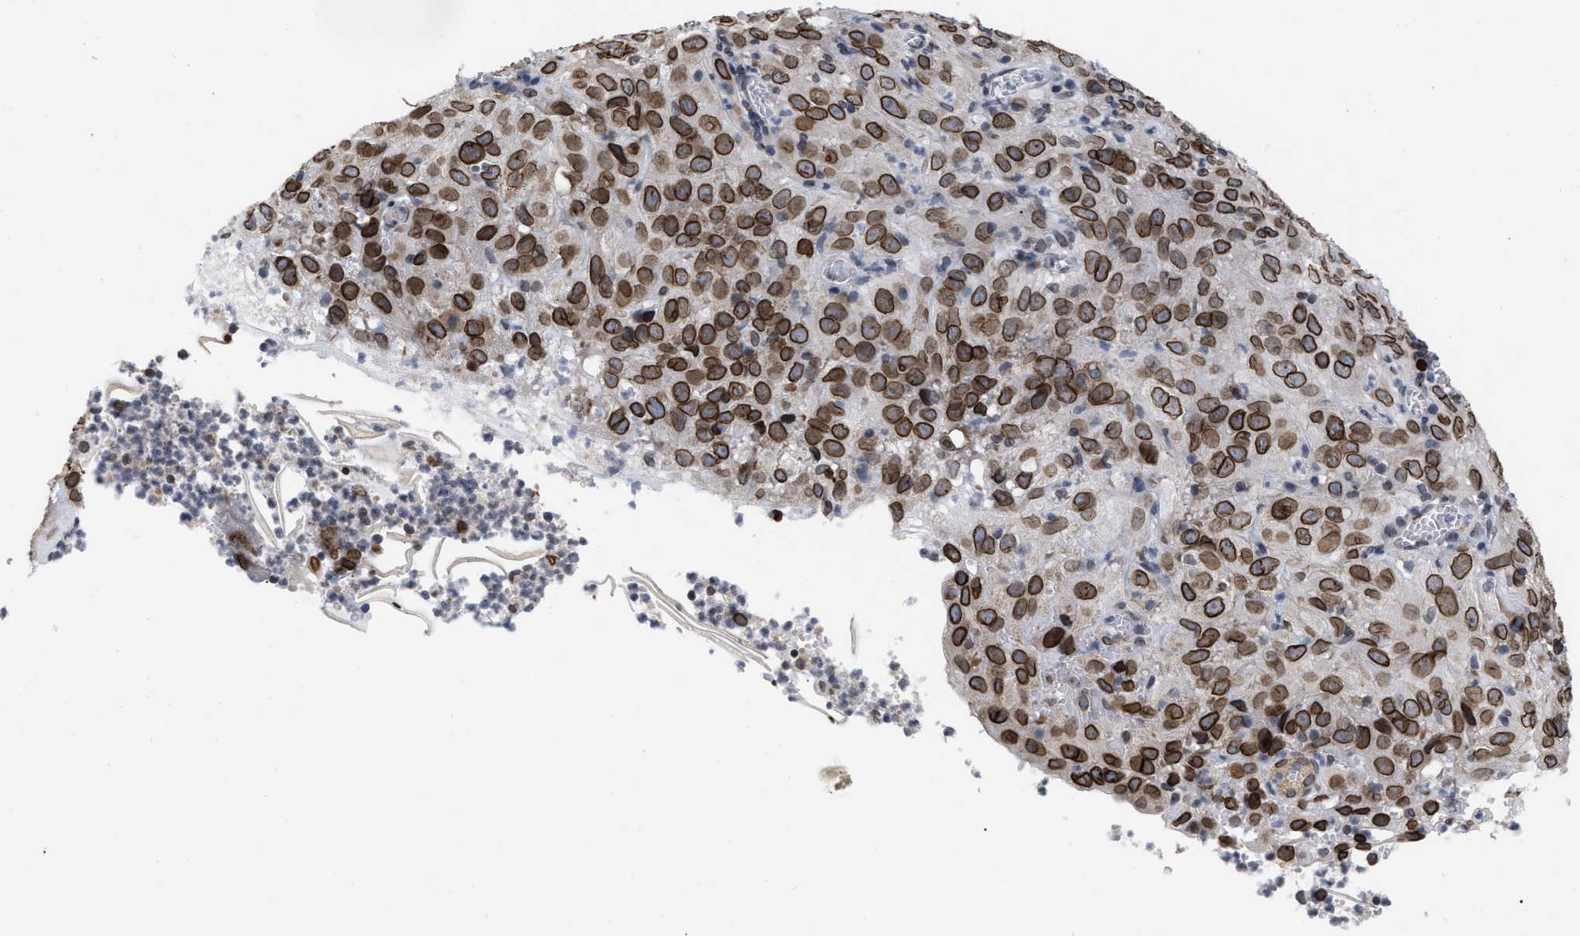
{"staining": {"intensity": "strong", "quantity": ">75%", "location": "cytoplasmic/membranous,nuclear"}, "tissue": "cervical cancer", "cell_type": "Tumor cells", "image_type": "cancer", "snomed": [{"axis": "morphology", "description": "Squamous cell carcinoma, NOS"}, {"axis": "topography", "description": "Cervix"}], "caption": "Tumor cells display high levels of strong cytoplasmic/membranous and nuclear staining in about >75% of cells in human cervical squamous cell carcinoma.", "gene": "TPR", "patient": {"sex": "female", "age": 32}}